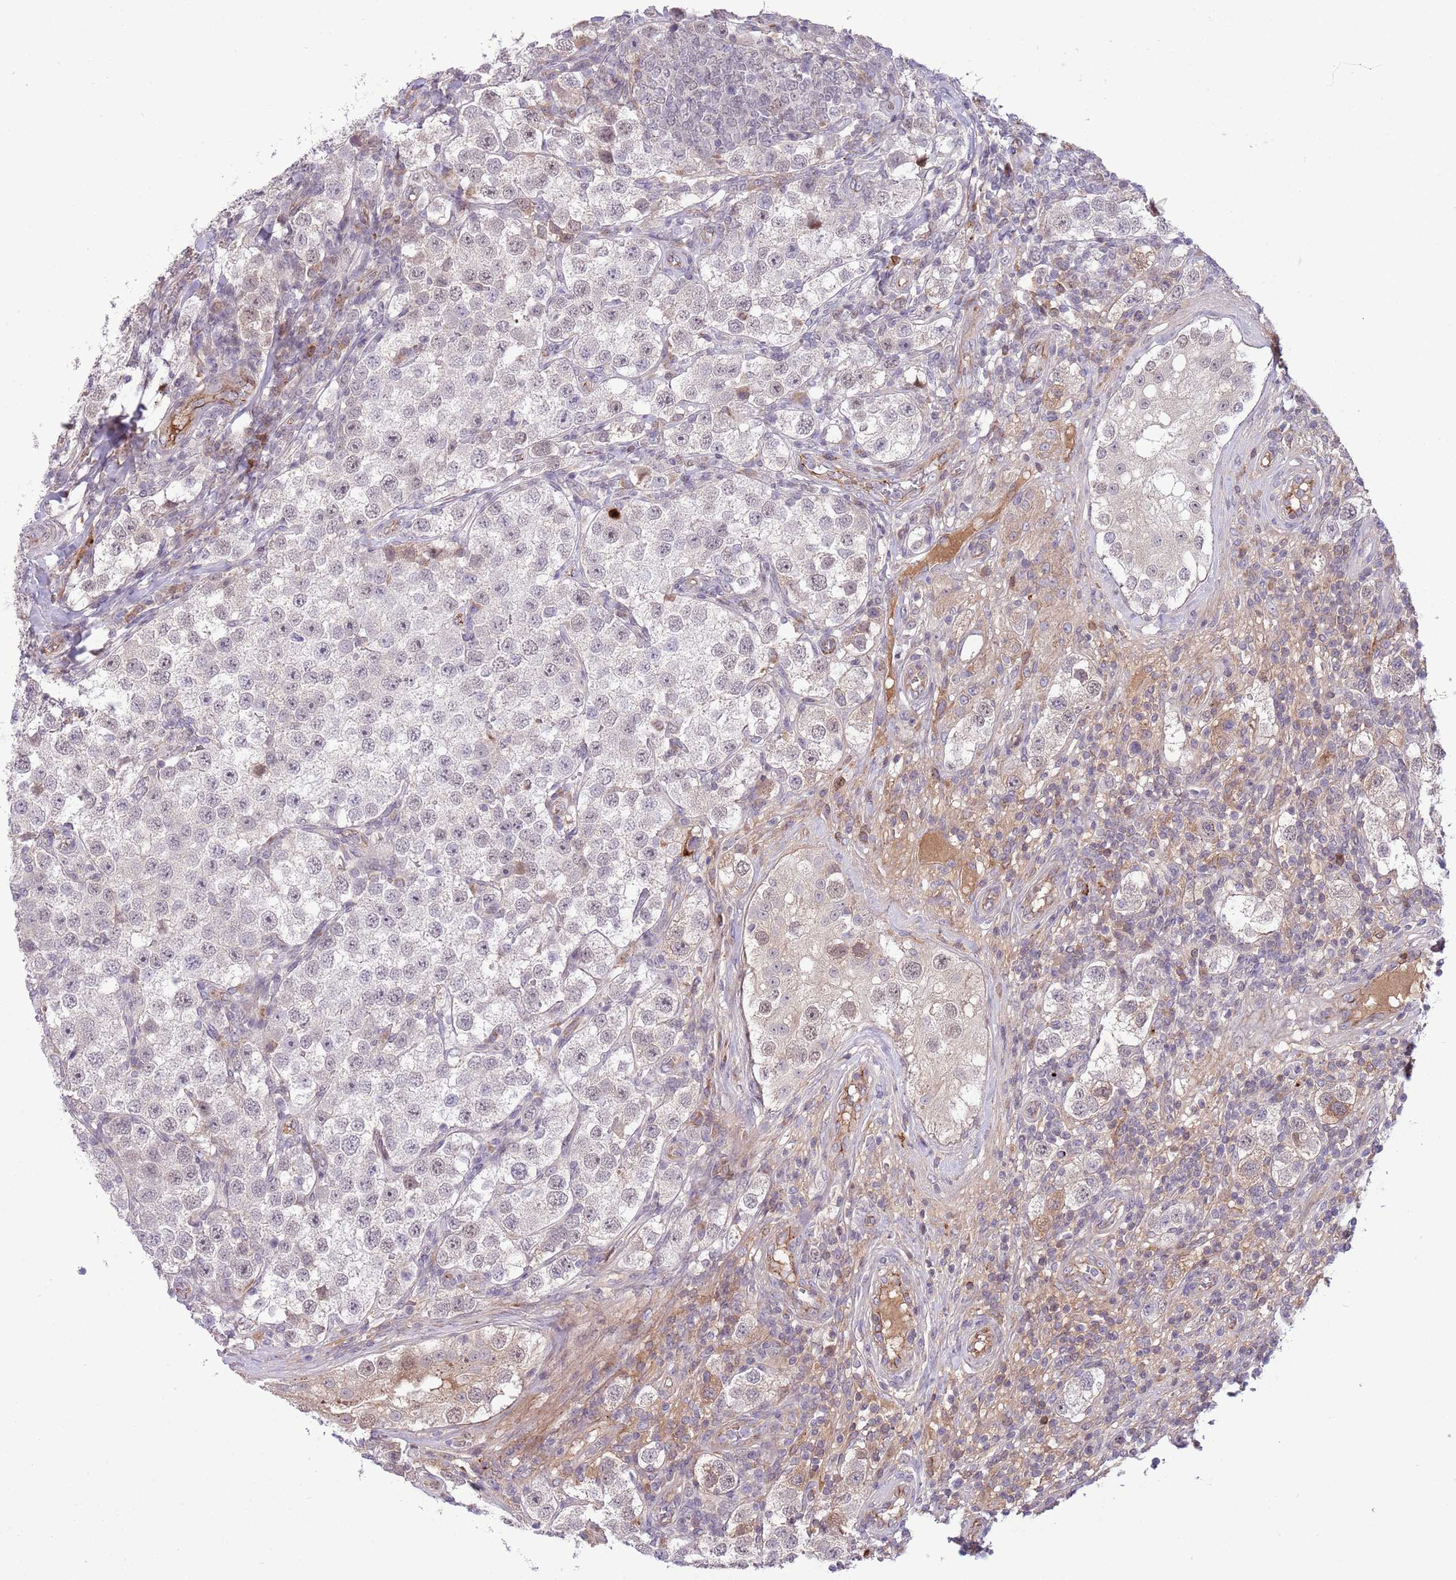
{"staining": {"intensity": "weak", "quantity": "<25%", "location": "nuclear"}, "tissue": "testis cancer", "cell_type": "Tumor cells", "image_type": "cancer", "snomed": [{"axis": "morphology", "description": "Seminoma, NOS"}, {"axis": "topography", "description": "Testis"}], "caption": "DAB (3,3'-diaminobenzidine) immunohistochemical staining of seminoma (testis) displays no significant expression in tumor cells.", "gene": "DPP10", "patient": {"sex": "male", "age": 37}}